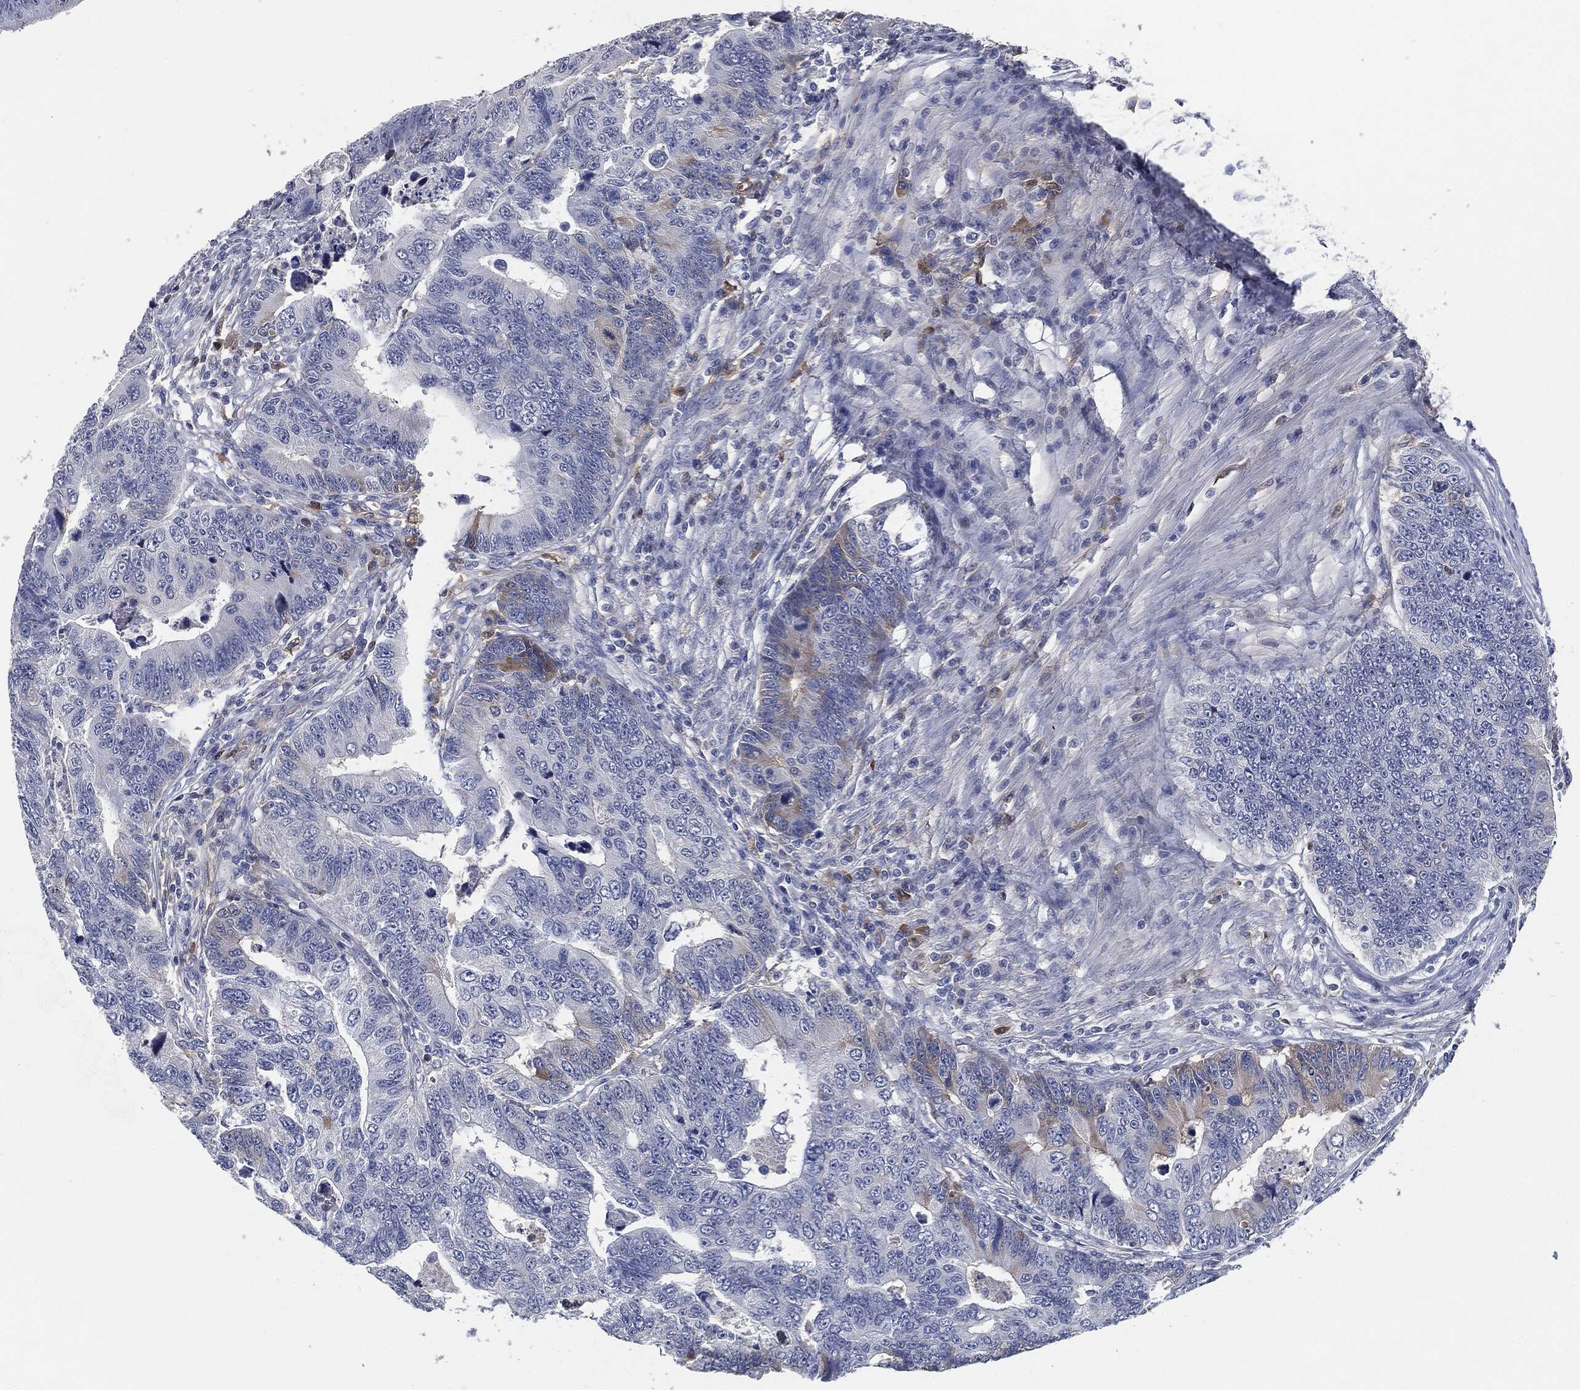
{"staining": {"intensity": "weak", "quantity": "<25%", "location": "cytoplasmic/membranous"}, "tissue": "colorectal cancer", "cell_type": "Tumor cells", "image_type": "cancer", "snomed": [{"axis": "morphology", "description": "Adenocarcinoma, NOS"}, {"axis": "topography", "description": "Colon"}], "caption": "Colorectal cancer stained for a protein using immunohistochemistry exhibits no expression tumor cells.", "gene": "SIGLEC7", "patient": {"sex": "female", "age": 72}}